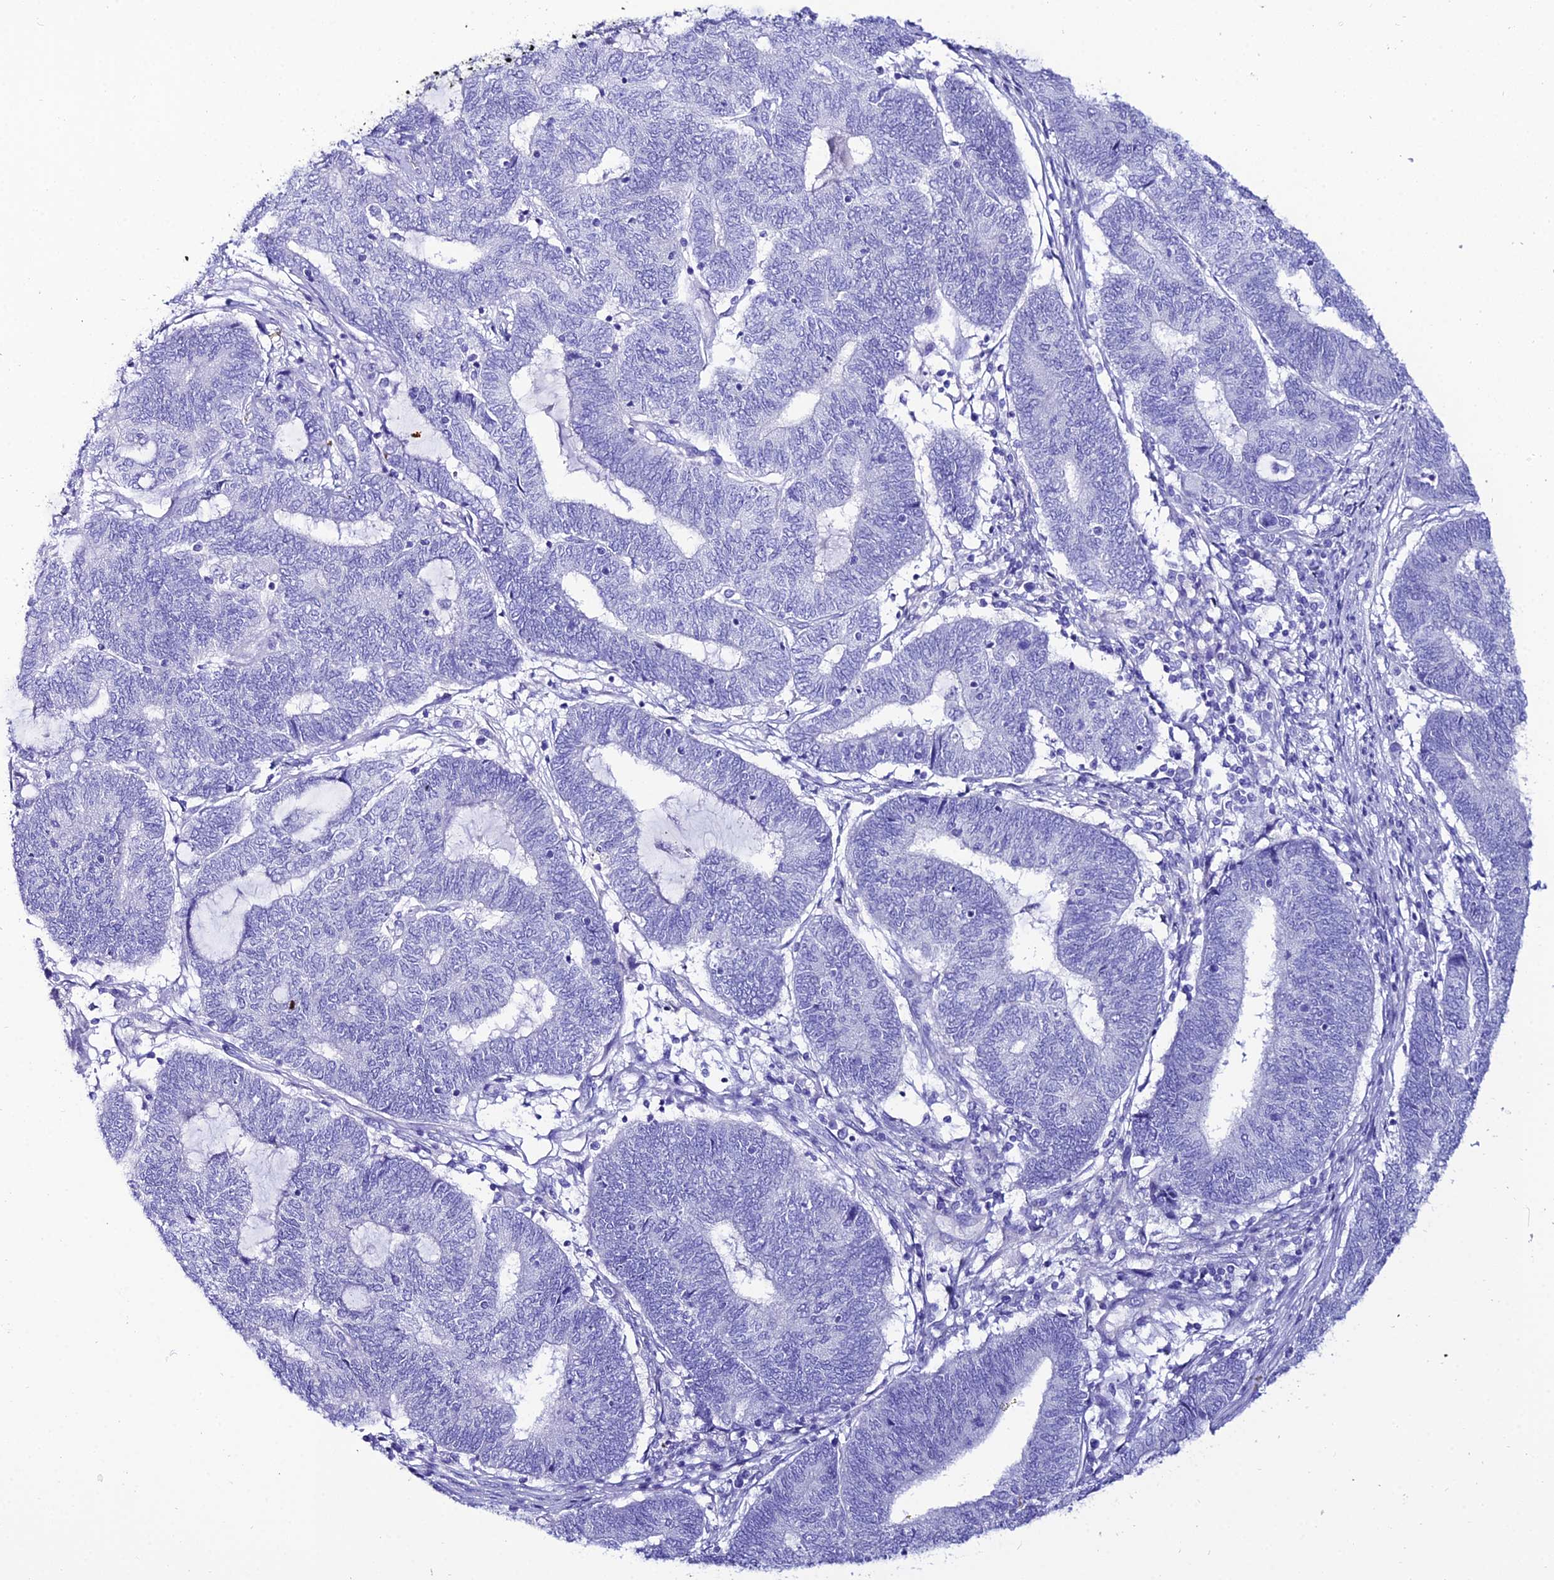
{"staining": {"intensity": "negative", "quantity": "none", "location": "none"}, "tissue": "endometrial cancer", "cell_type": "Tumor cells", "image_type": "cancer", "snomed": [{"axis": "morphology", "description": "Adenocarcinoma, NOS"}, {"axis": "topography", "description": "Uterus"}, {"axis": "topography", "description": "Endometrium"}], "caption": "Immunohistochemical staining of endometrial adenocarcinoma shows no significant expression in tumor cells. Brightfield microscopy of IHC stained with DAB (brown) and hematoxylin (blue), captured at high magnification.", "gene": "OR4D5", "patient": {"sex": "female", "age": 70}}